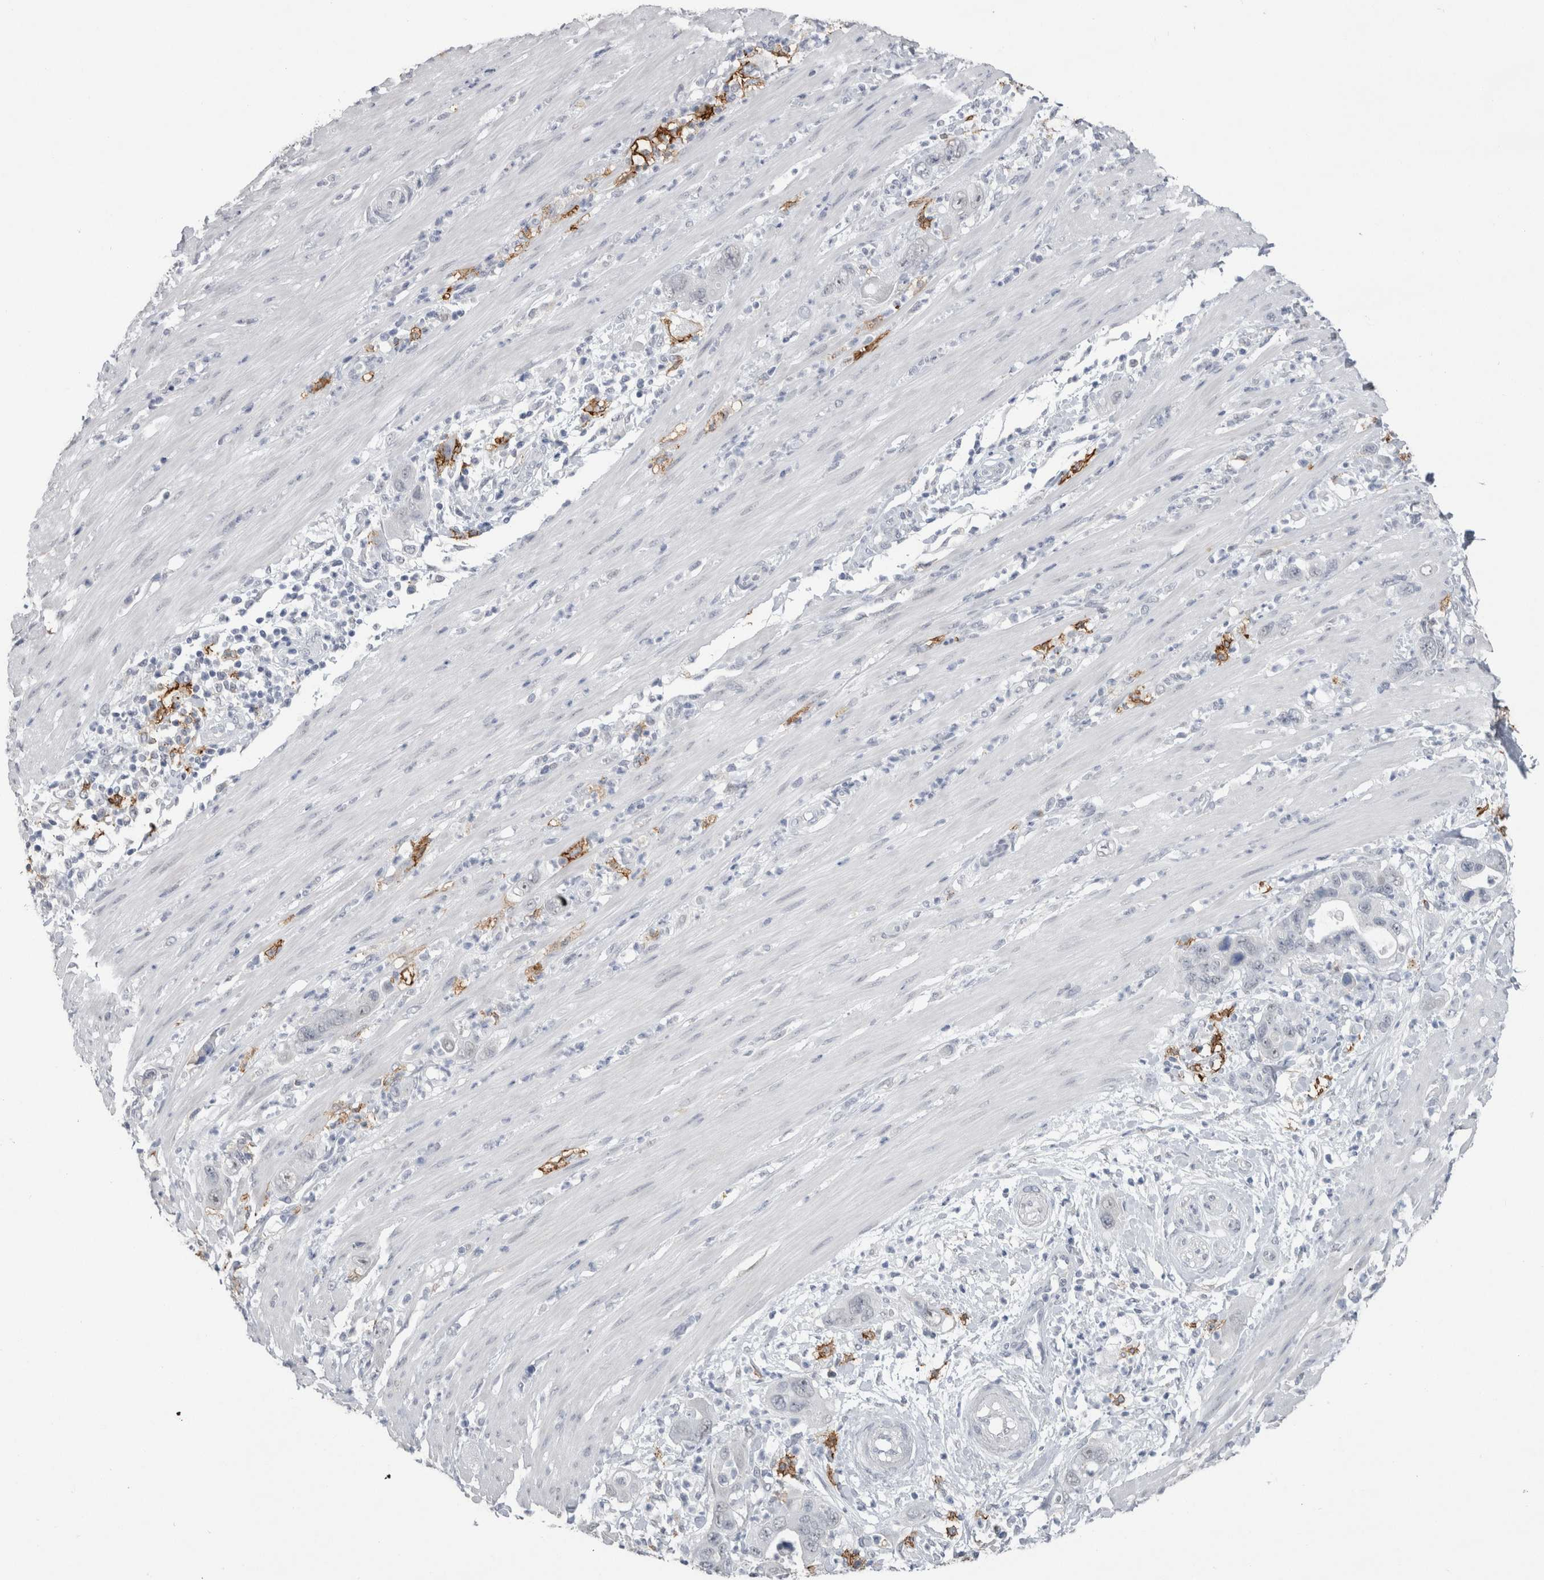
{"staining": {"intensity": "negative", "quantity": "none", "location": "none"}, "tissue": "pancreatic cancer", "cell_type": "Tumor cells", "image_type": "cancer", "snomed": [{"axis": "morphology", "description": "Adenocarcinoma, NOS"}, {"axis": "topography", "description": "Pancreas"}], "caption": "IHC of human adenocarcinoma (pancreatic) shows no staining in tumor cells. The staining was performed using DAB to visualize the protein expression in brown, while the nuclei were stained in blue with hematoxylin (Magnification: 20x).", "gene": "CDH17", "patient": {"sex": "female", "age": 71}}